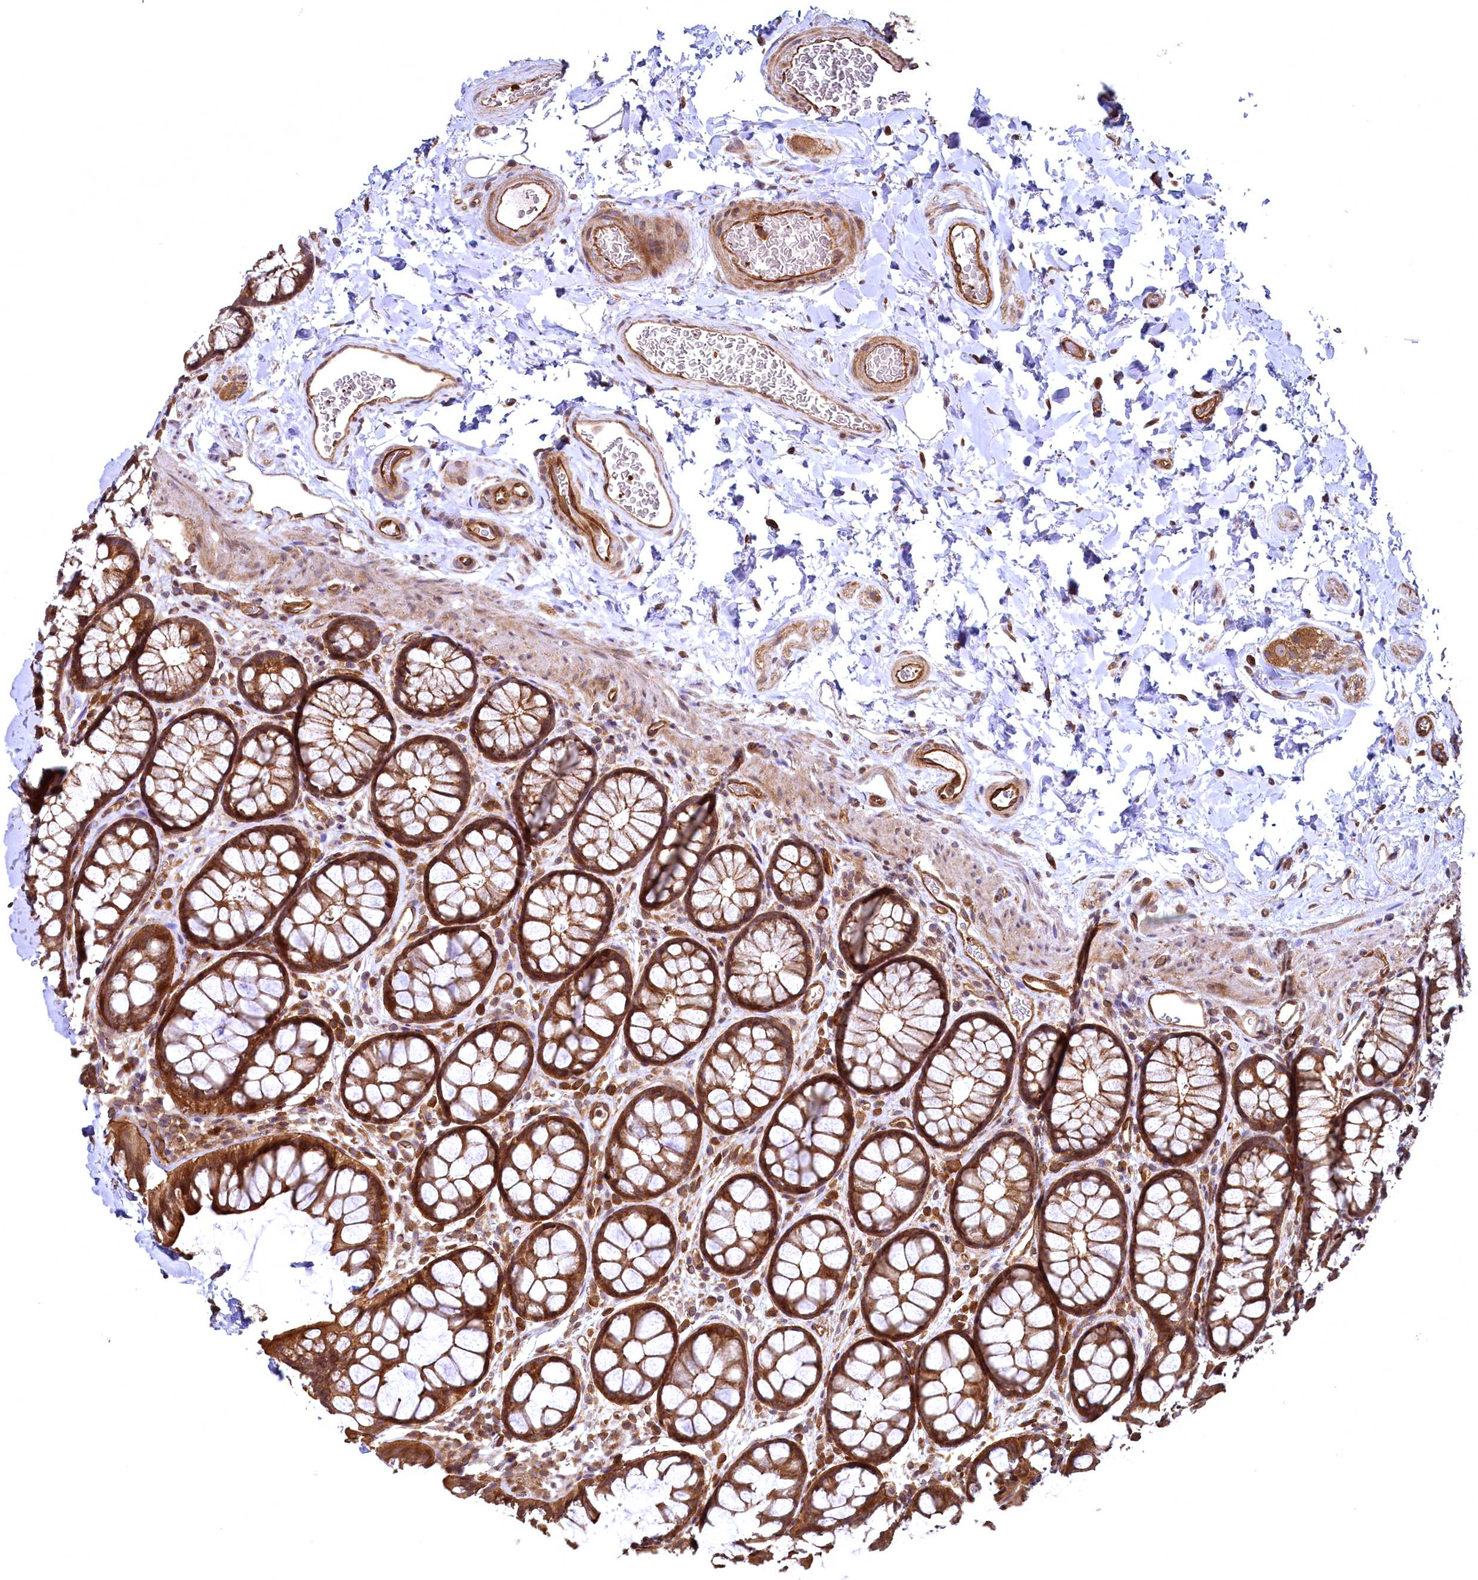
{"staining": {"intensity": "moderate", "quantity": ">75%", "location": "cytoplasmic/membranous"}, "tissue": "colon", "cell_type": "Endothelial cells", "image_type": "normal", "snomed": [{"axis": "morphology", "description": "Normal tissue, NOS"}, {"axis": "topography", "description": "Colon"}], "caption": "This is a micrograph of immunohistochemistry staining of normal colon, which shows moderate expression in the cytoplasmic/membranous of endothelial cells.", "gene": "SVIP", "patient": {"sex": "female", "age": 82}}